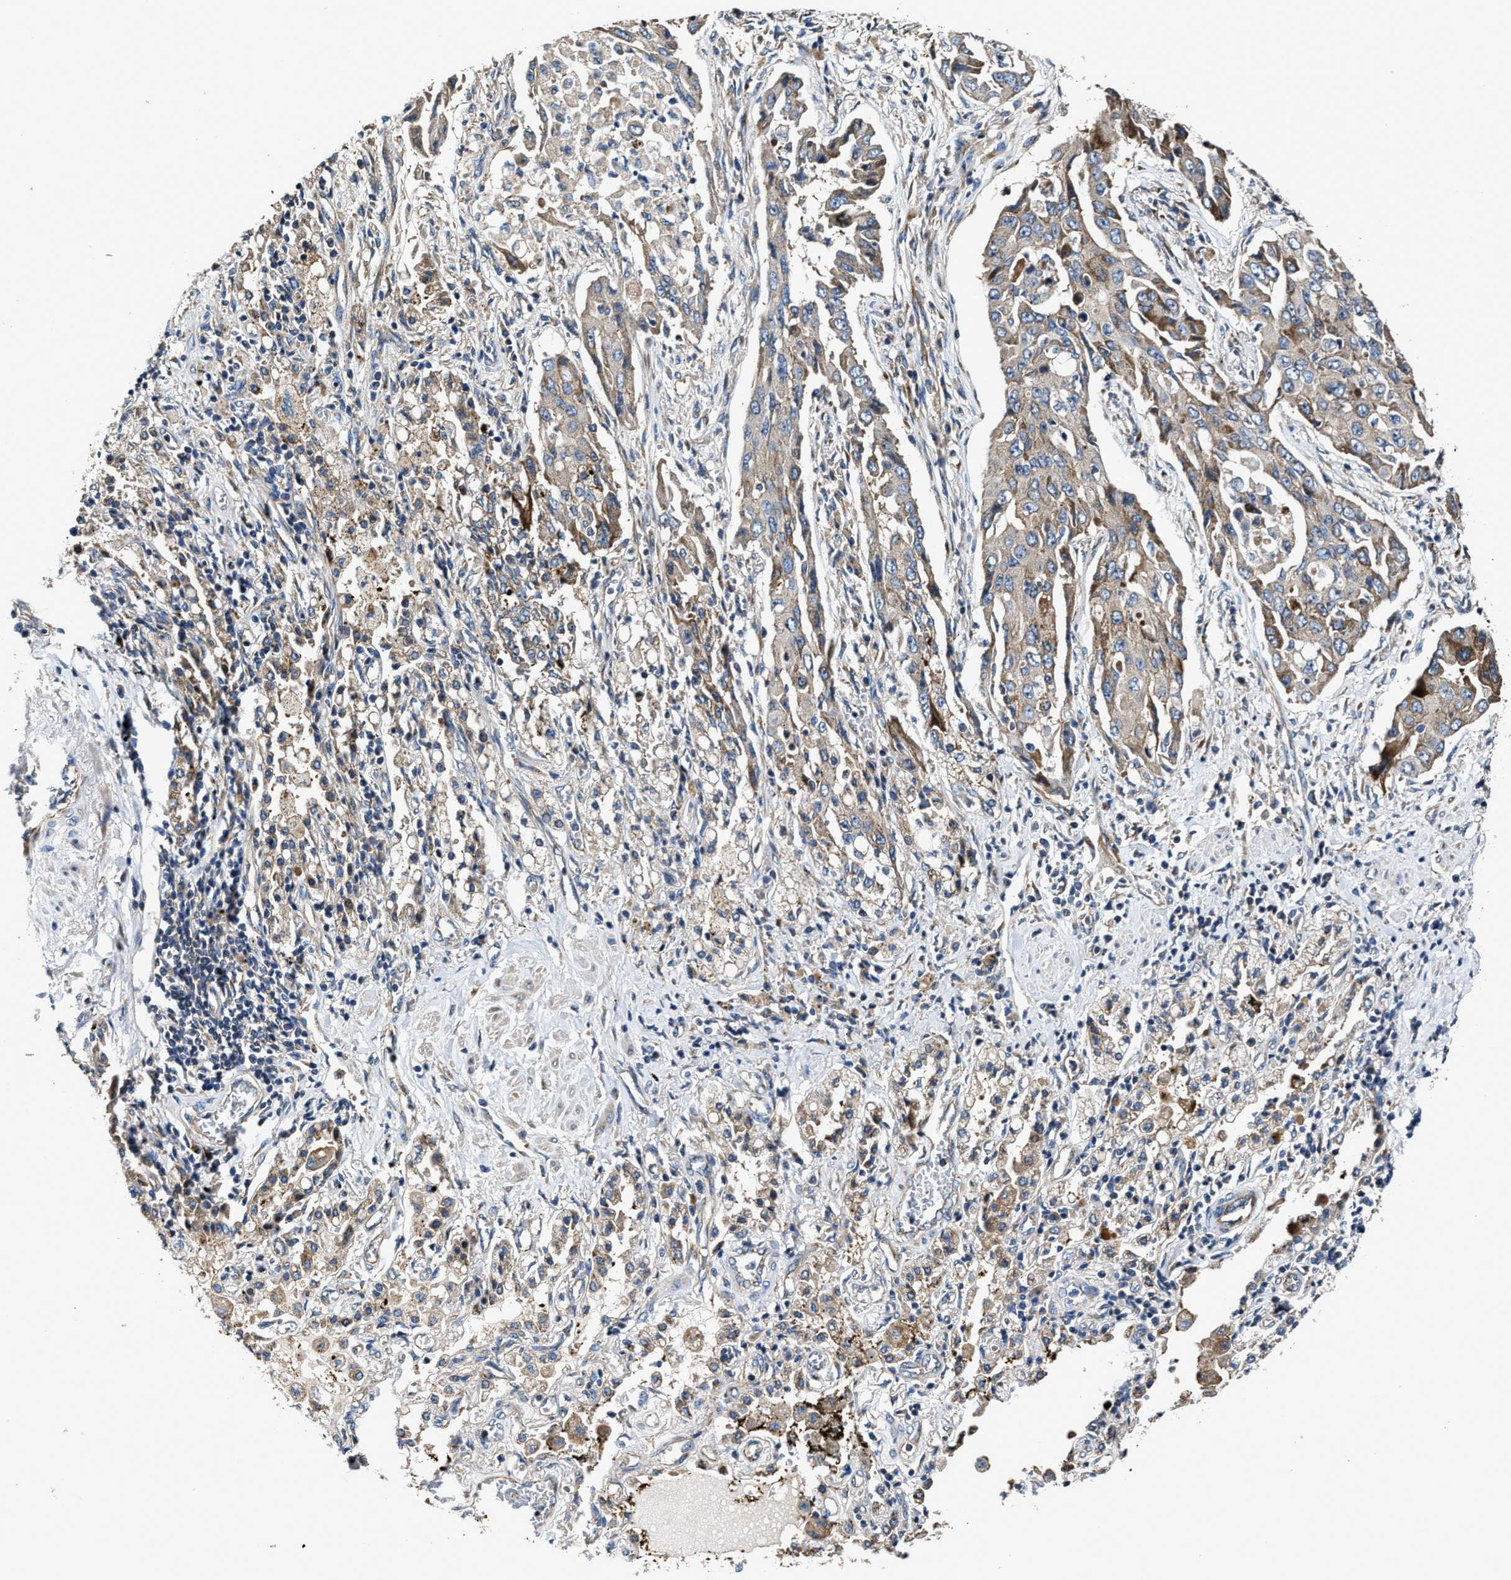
{"staining": {"intensity": "weak", "quantity": ">75%", "location": "cytoplasmic/membranous"}, "tissue": "lung cancer", "cell_type": "Tumor cells", "image_type": "cancer", "snomed": [{"axis": "morphology", "description": "Adenocarcinoma, NOS"}, {"axis": "topography", "description": "Lung"}], "caption": "A histopathology image of human lung adenocarcinoma stained for a protein demonstrates weak cytoplasmic/membranous brown staining in tumor cells. (brown staining indicates protein expression, while blue staining denotes nuclei).", "gene": "PTAR1", "patient": {"sex": "female", "age": 65}}